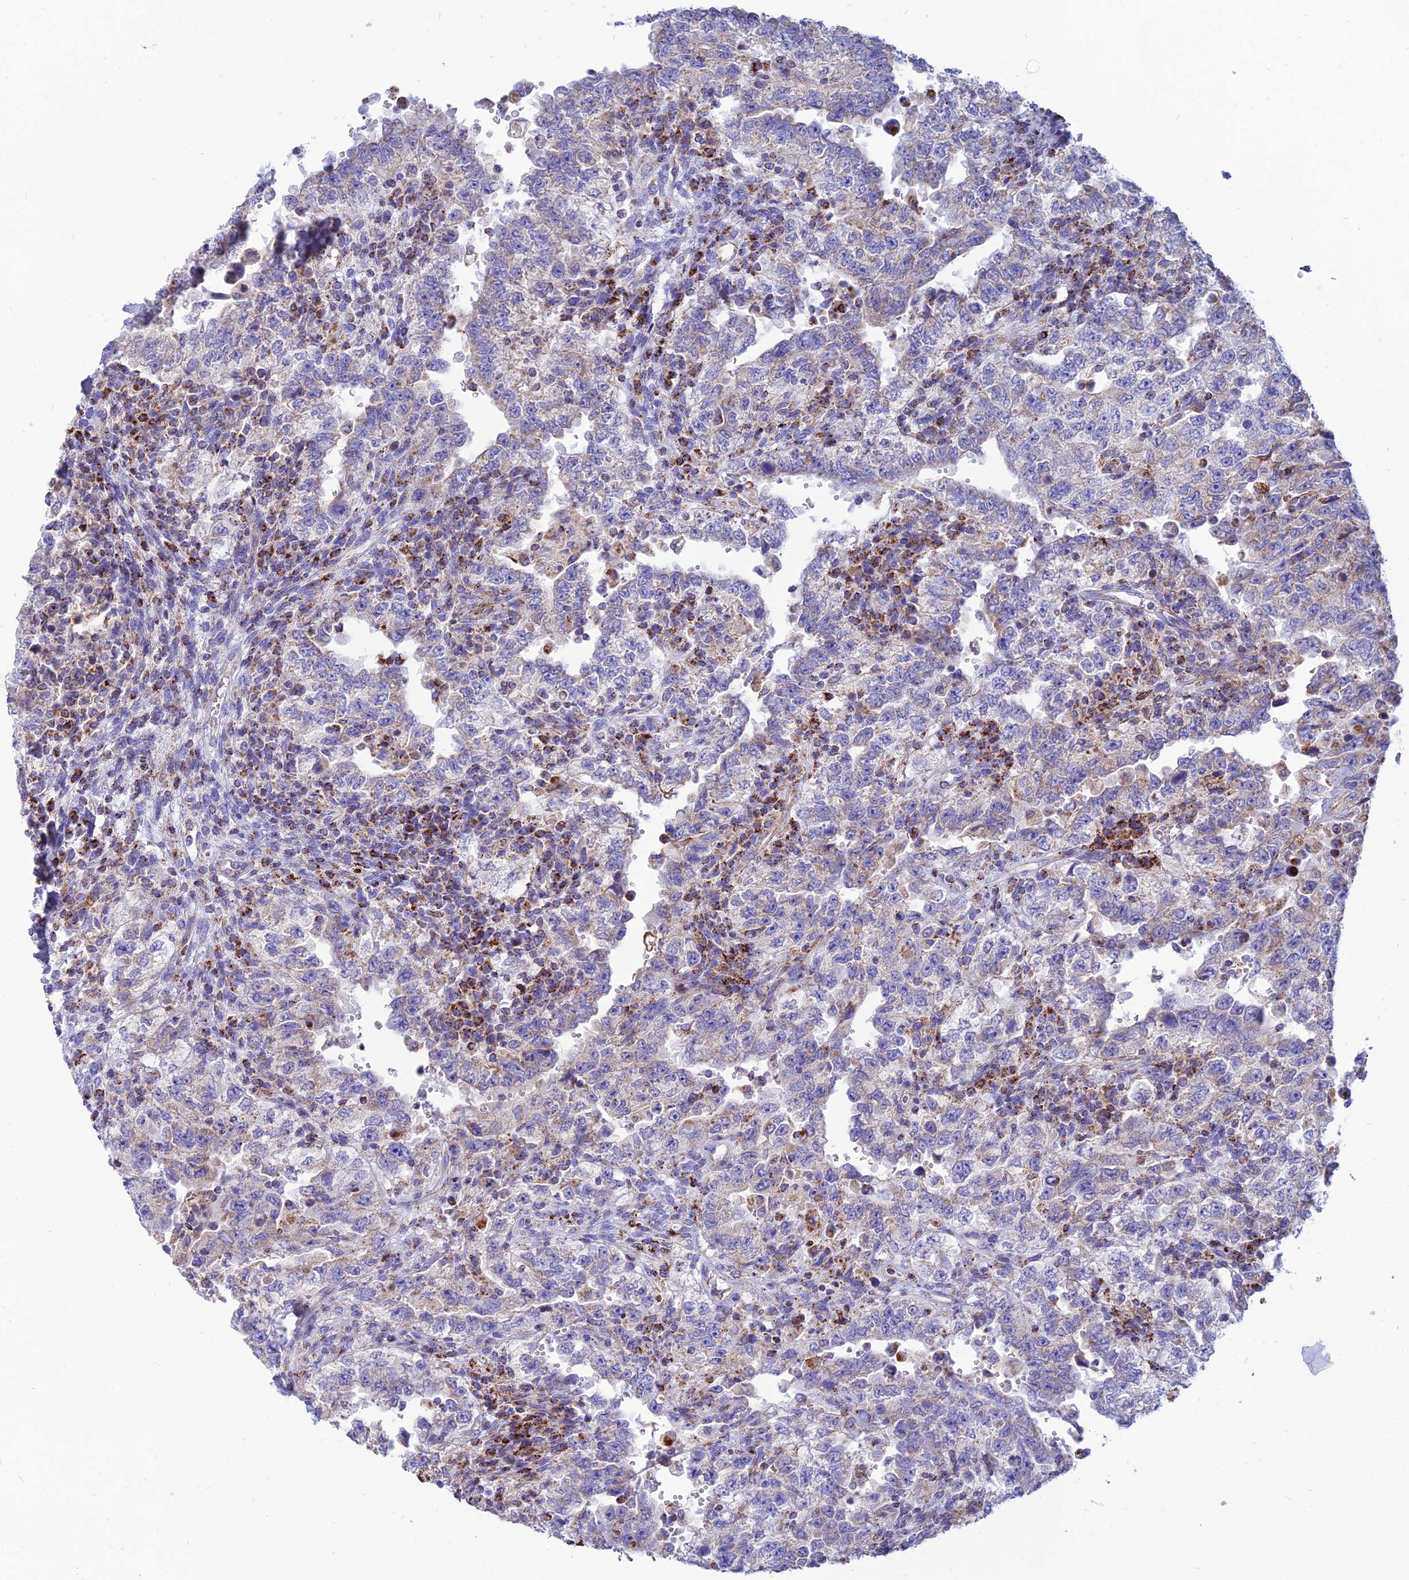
{"staining": {"intensity": "negative", "quantity": "none", "location": "none"}, "tissue": "testis cancer", "cell_type": "Tumor cells", "image_type": "cancer", "snomed": [{"axis": "morphology", "description": "Carcinoma, Embryonal, NOS"}, {"axis": "topography", "description": "Testis"}], "caption": "The histopathology image reveals no significant positivity in tumor cells of testis cancer (embryonal carcinoma).", "gene": "PACC1", "patient": {"sex": "male", "age": 26}}